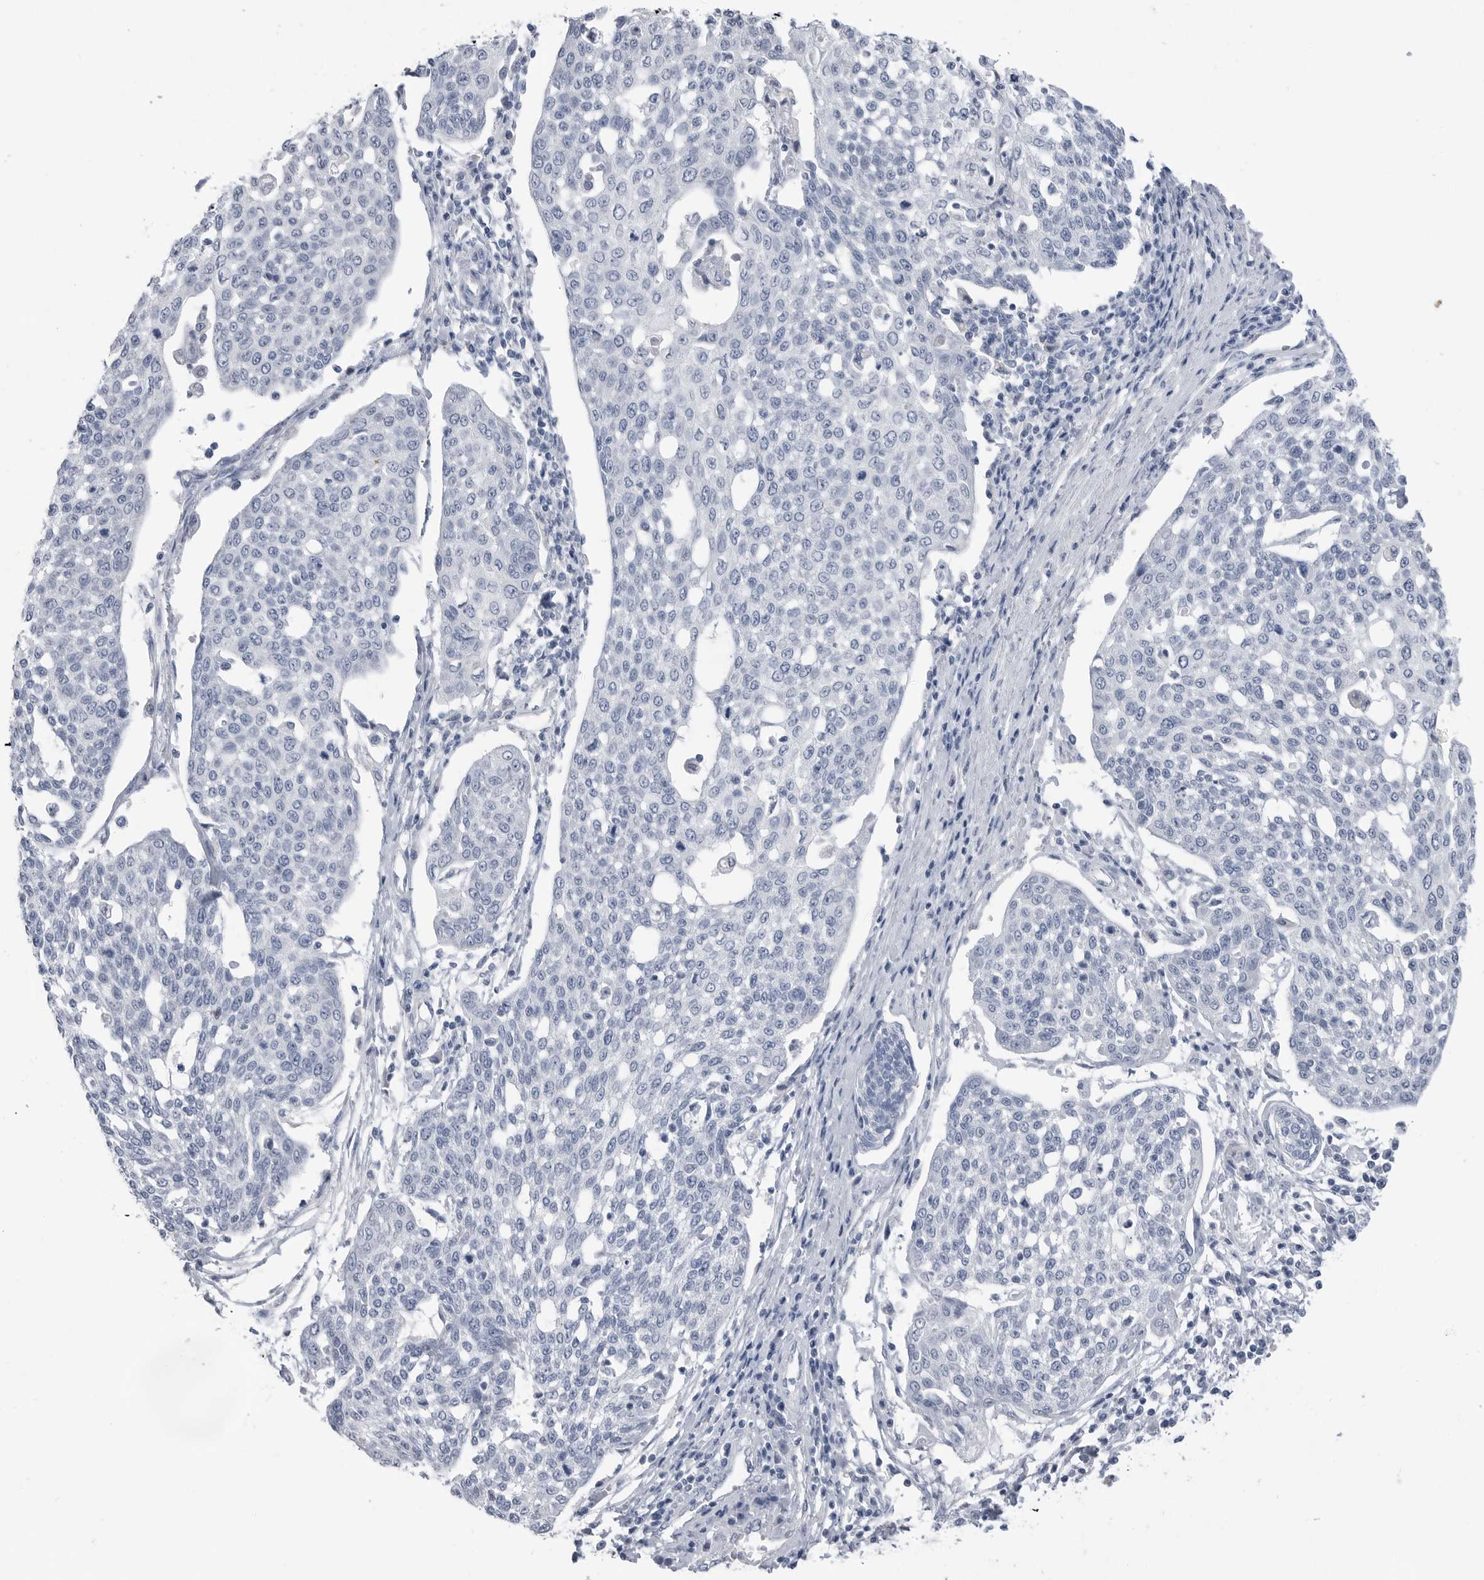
{"staining": {"intensity": "negative", "quantity": "none", "location": "none"}, "tissue": "cervical cancer", "cell_type": "Tumor cells", "image_type": "cancer", "snomed": [{"axis": "morphology", "description": "Squamous cell carcinoma, NOS"}, {"axis": "topography", "description": "Cervix"}], "caption": "This is an immunohistochemistry (IHC) image of squamous cell carcinoma (cervical). There is no expression in tumor cells.", "gene": "ABHD12", "patient": {"sex": "female", "age": 34}}